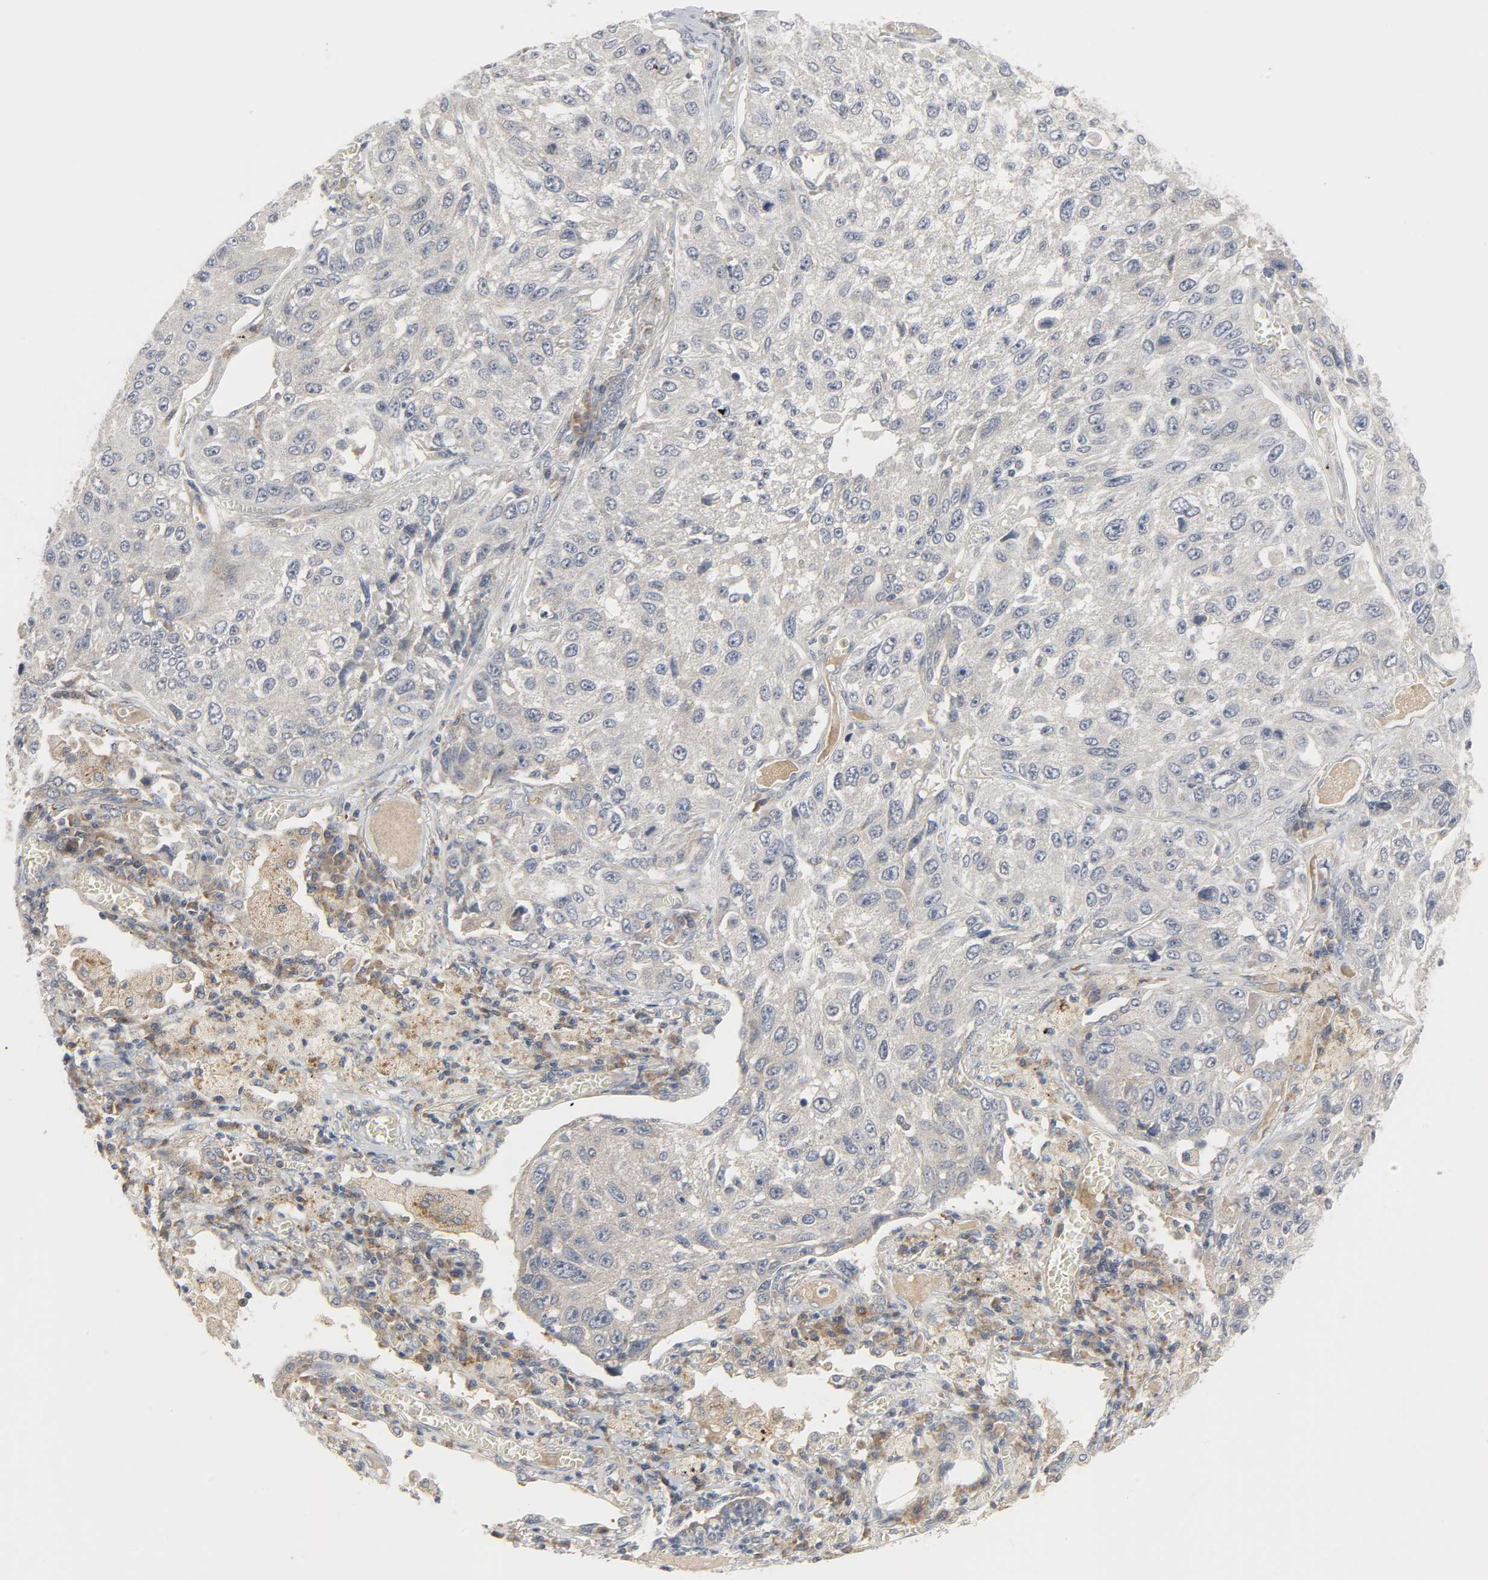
{"staining": {"intensity": "weak", "quantity": "25%-75%", "location": "cytoplasmic/membranous"}, "tissue": "lung cancer", "cell_type": "Tumor cells", "image_type": "cancer", "snomed": [{"axis": "morphology", "description": "Squamous cell carcinoma, NOS"}, {"axis": "topography", "description": "Lung"}], "caption": "A low amount of weak cytoplasmic/membranous positivity is present in about 25%-75% of tumor cells in squamous cell carcinoma (lung) tissue.", "gene": "CLIP1", "patient": {"sex": "male", "age": 71}}